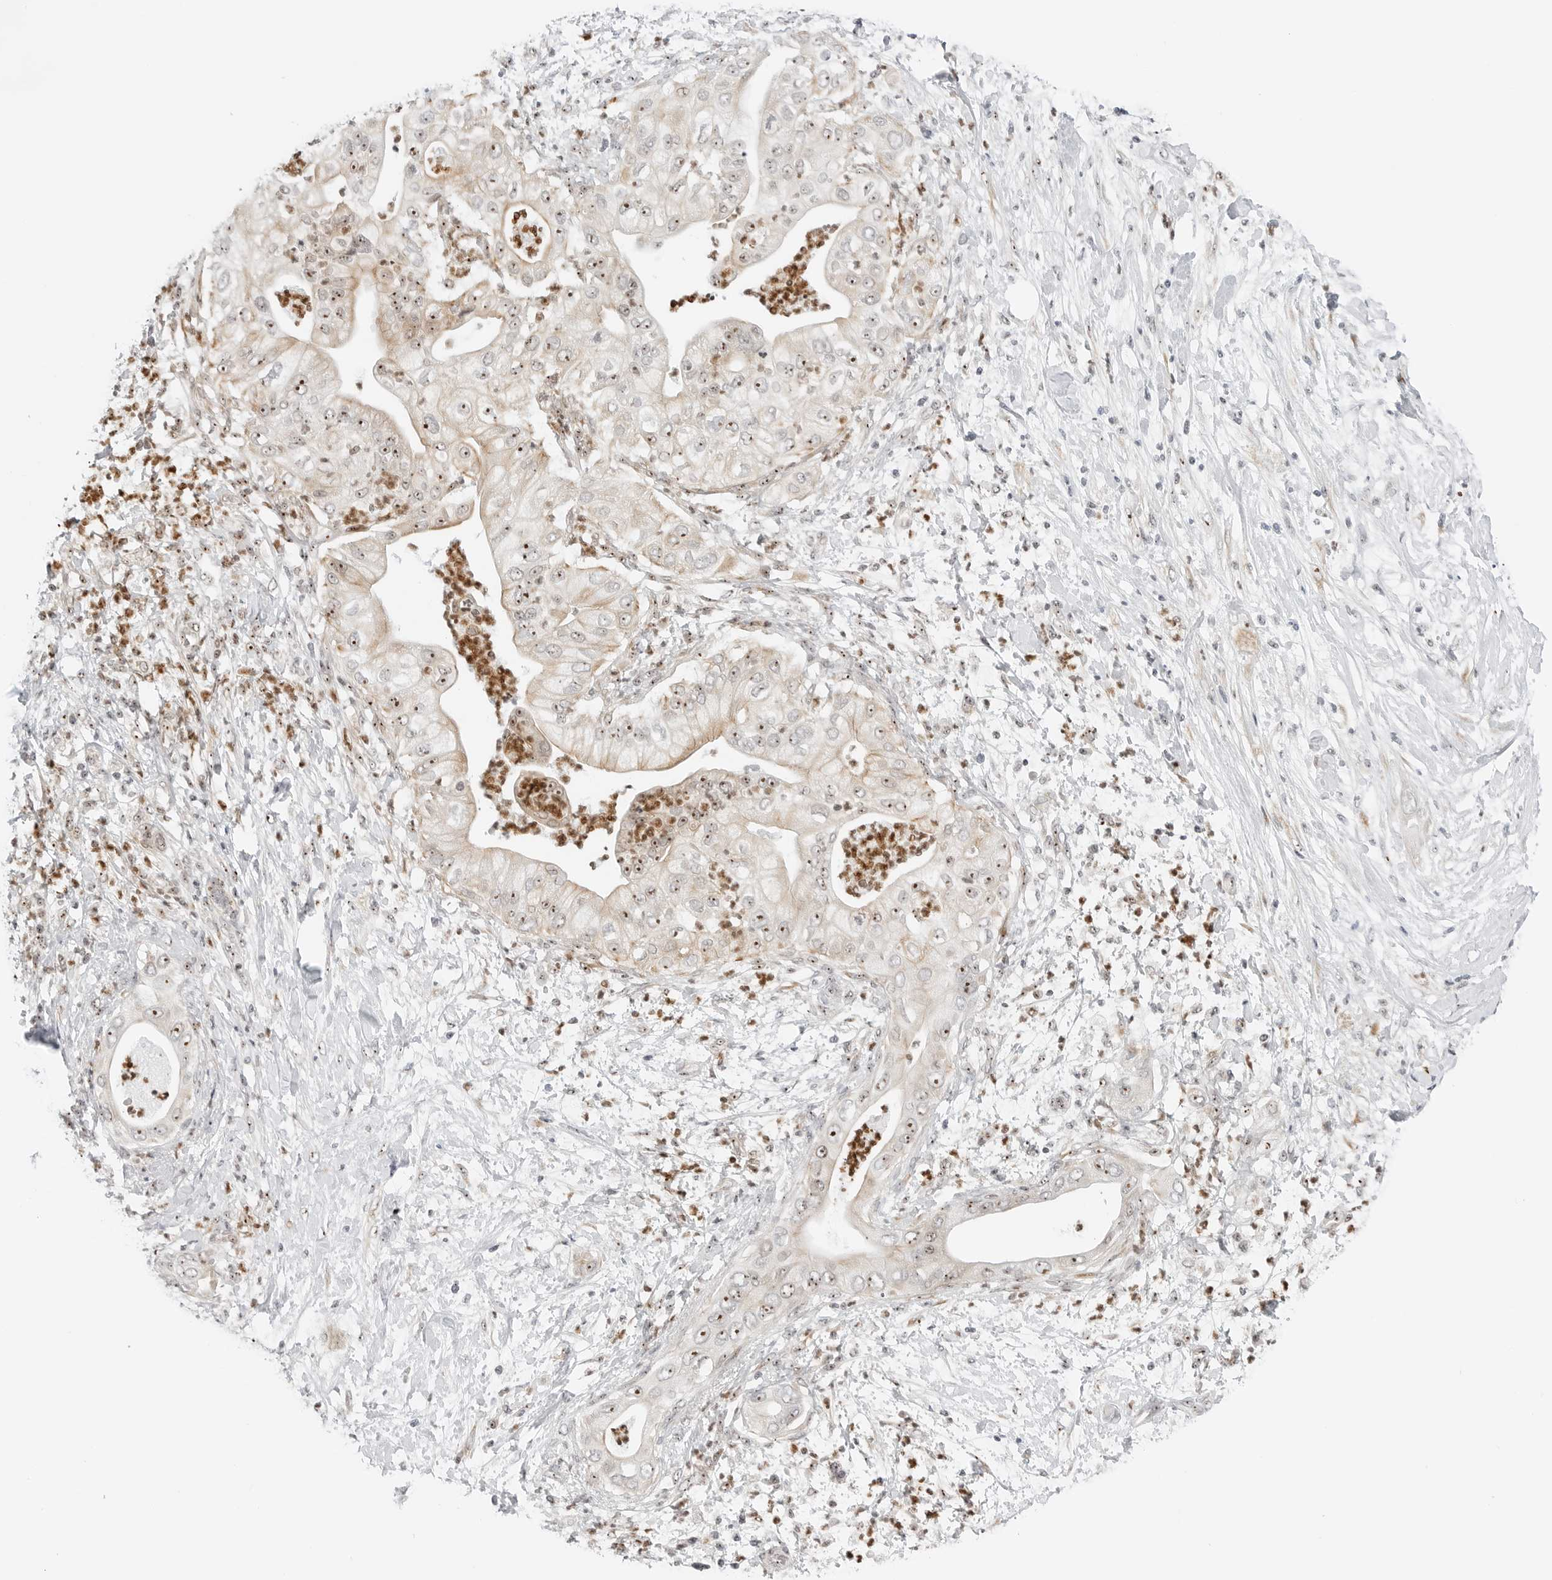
{"staining": {"intensity": "weak", "quantity": ">75%", "location": "nuclear"}, "tissue": "pancreatic cancer", "cell_type": "Tumor cells", "image_type": "cancer", "snomed": [{"axis": "morphology", "description": "Adenocarcinoma, NOS"}, {"axis": "topography", "description": "Pancreas"}], "caption": "There is low levels of weak nuclear expression in tumor cells of pancreatic cancer (adenocarcinoma), as demonstrated by immunohistochemical staining (brown color).", "gene": "RIMKLA", "patient": {"sex": "female", "age": 78}}